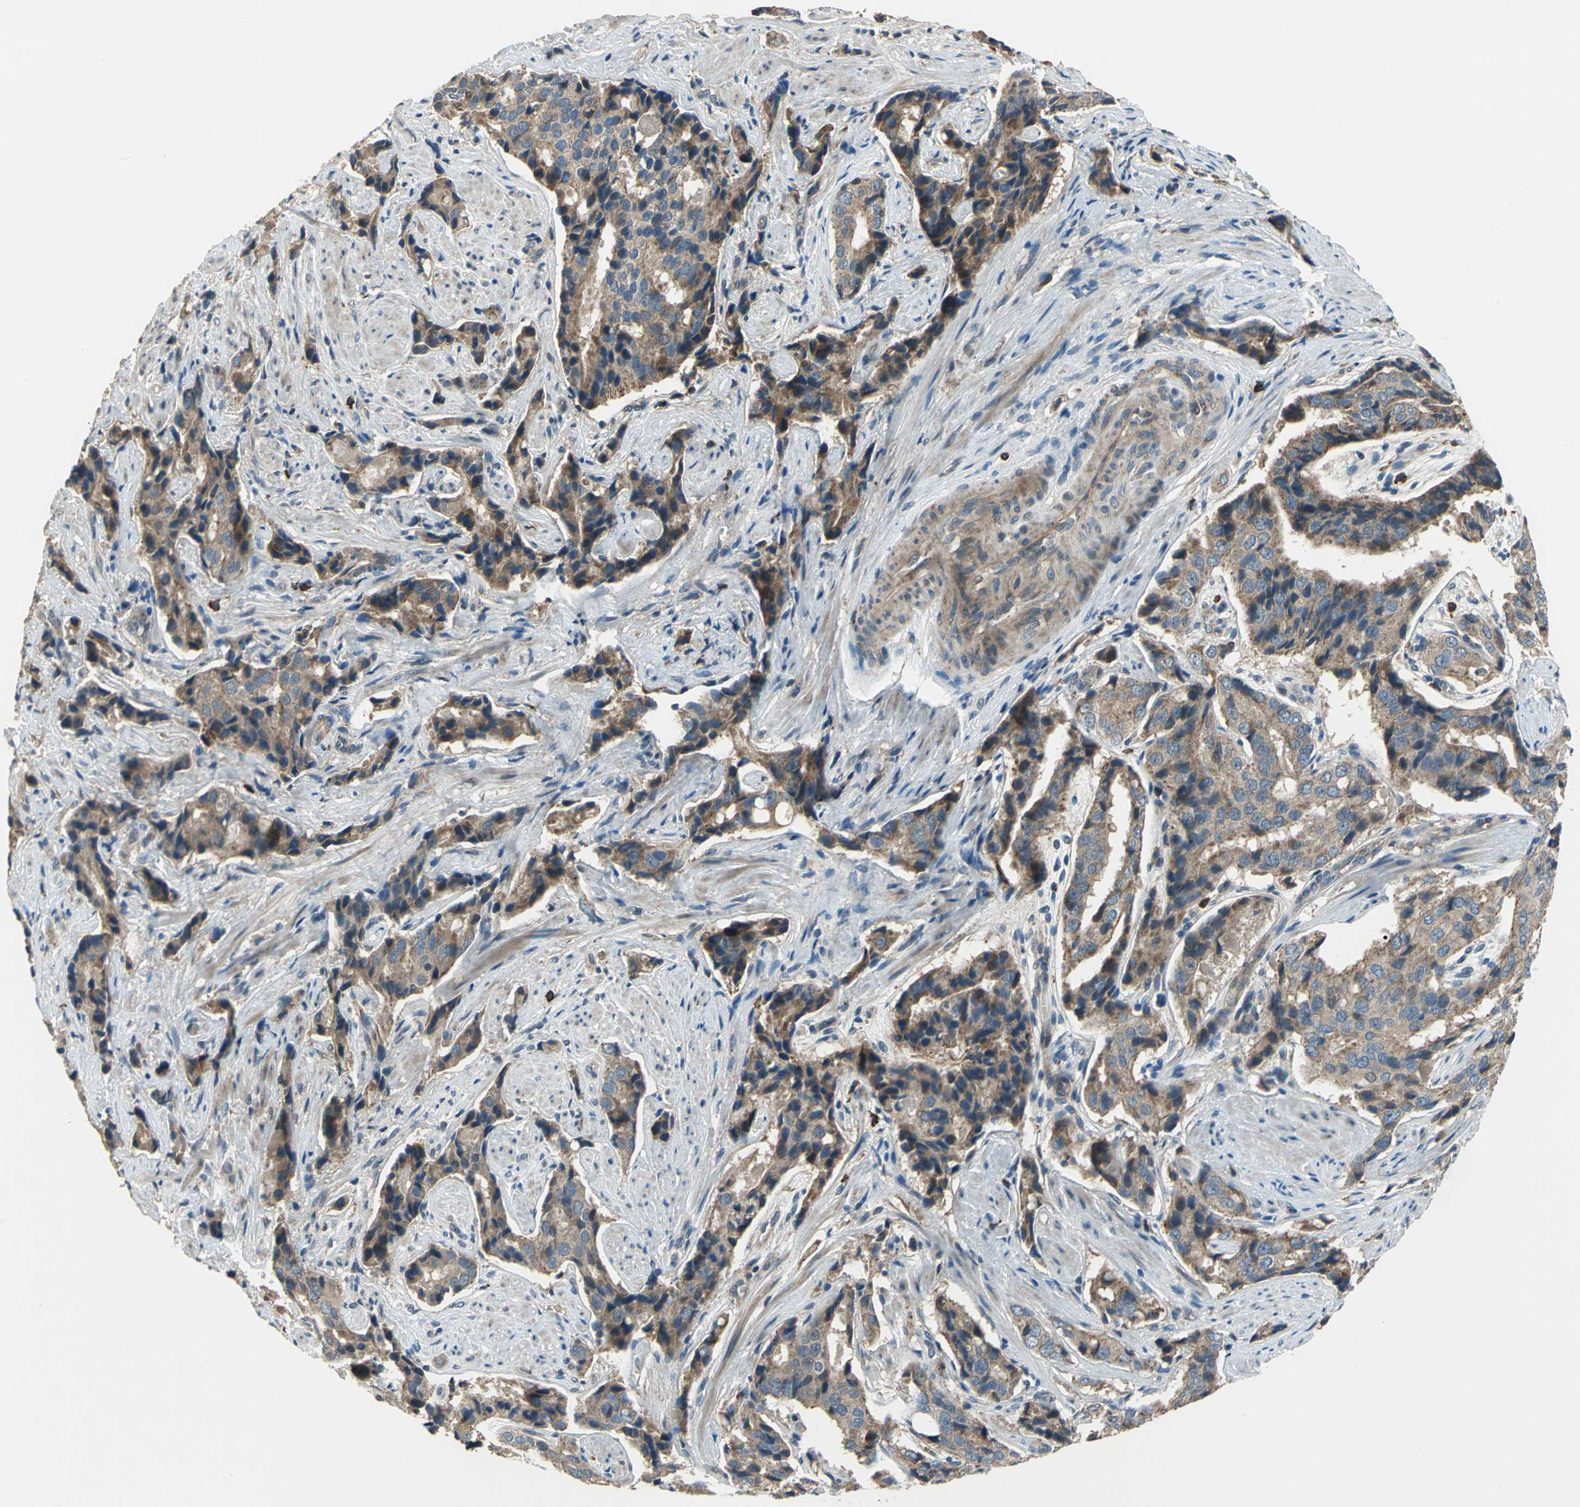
{"staining": {"intensity": "moderate", "quantity": ">75%", "location": "cytoplasmic/membranous"}, "tissue": "prostate cancer", "cell_type": "Tumor cells", "image_type": "cancer", "snomed": [{"axis": "morphology", "description": "Adenocarcinoma, High grade"}, {"axis": "topography", "description": "Prostate"}], "caption": "A high-resolution photomicrograph shows immunohistochemistry staining of high-grade adenocarcinoma (prostate), which displays moderate cytoplasmic/membranous expression in approximately >75% of tumor cells.", "gene": "TRAK1", "patient": {"sex": "male", "age": 58}}